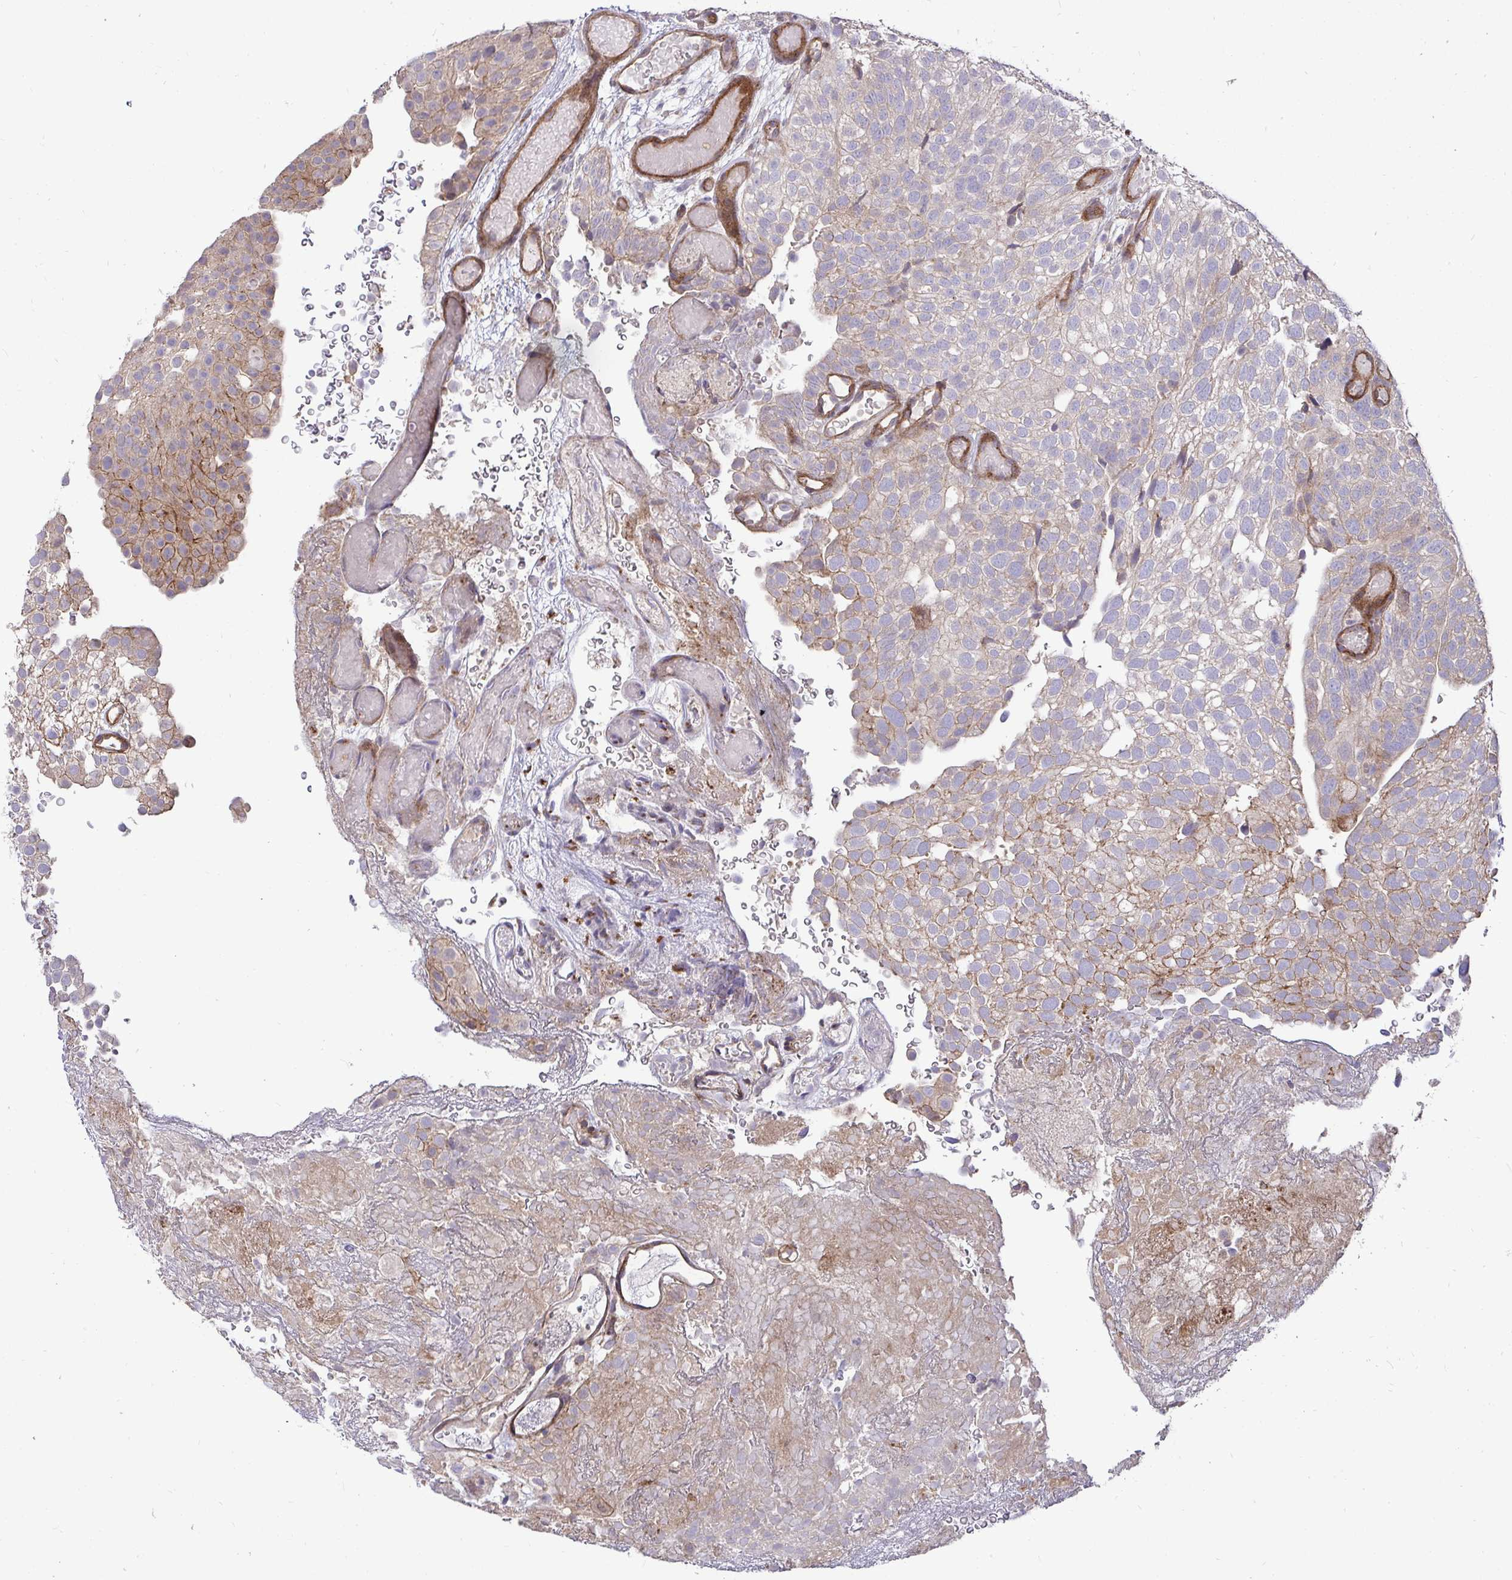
{"staining": {"intensity": "moderate", "quantity": "25%-75%", "location": "cytoplasmic/membranous"}, "tissue": "urothelial cancer", "cell_type": "Tumor cells", "image_type": "cancer", "snomed": [{"axis": "morphology", "description": "Urothelial carcinoma, Low grade"}, {"axis": "topography", "description": "Urinary bladder"}], "caption": "Approximately 25%-75% of tumor cells in urothelial cancer show moderate cytoplasmic/membranous protein expression as visualized by brown immunohistochemical staining.", "gene": "SH2D1B", "patient": {"sex": "male", "age": 78}}